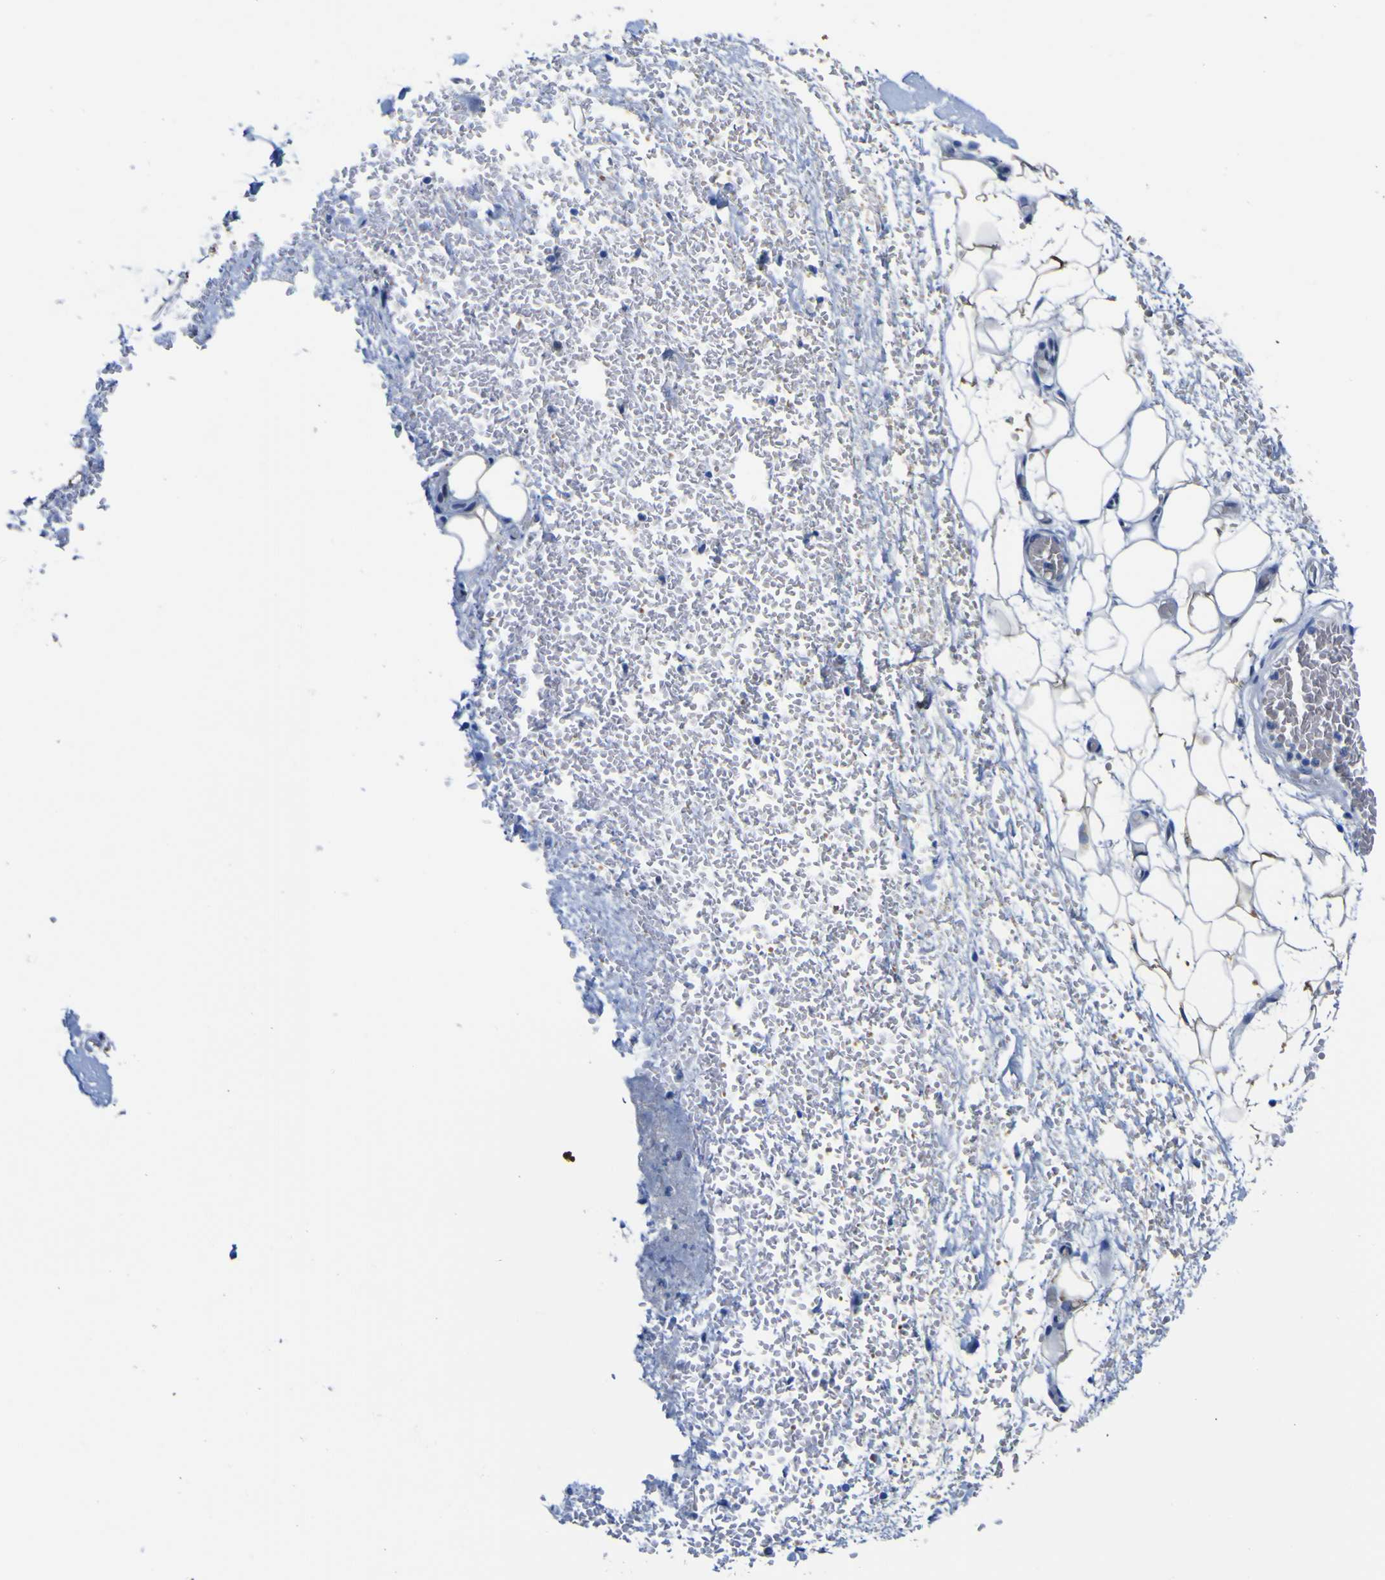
{"staining": {"intensity": "moderate", "quantity": "25%-75%", "location": "cytoplasmic/membranous"}, "tissue": "adipose tissue", "cell_type": "Adipocytes", "image_type": "normal", "snomed": [{"axis": "morphology", "description": "Normal tissue, NOS"}, {"axis": "morphology", "description": "Adenocarcinoma, NOS"}, {"axis": "topography", "description": "Esophagus"}], "caption": "The micrograph exhibits staining of unremarkable adipose tissue, revealing moderate cytoplasmic/membranous protein positivity (brown color) within adipocytes.", "gene": "DACH1", "patient": {"sex": "male", "age": 62}}